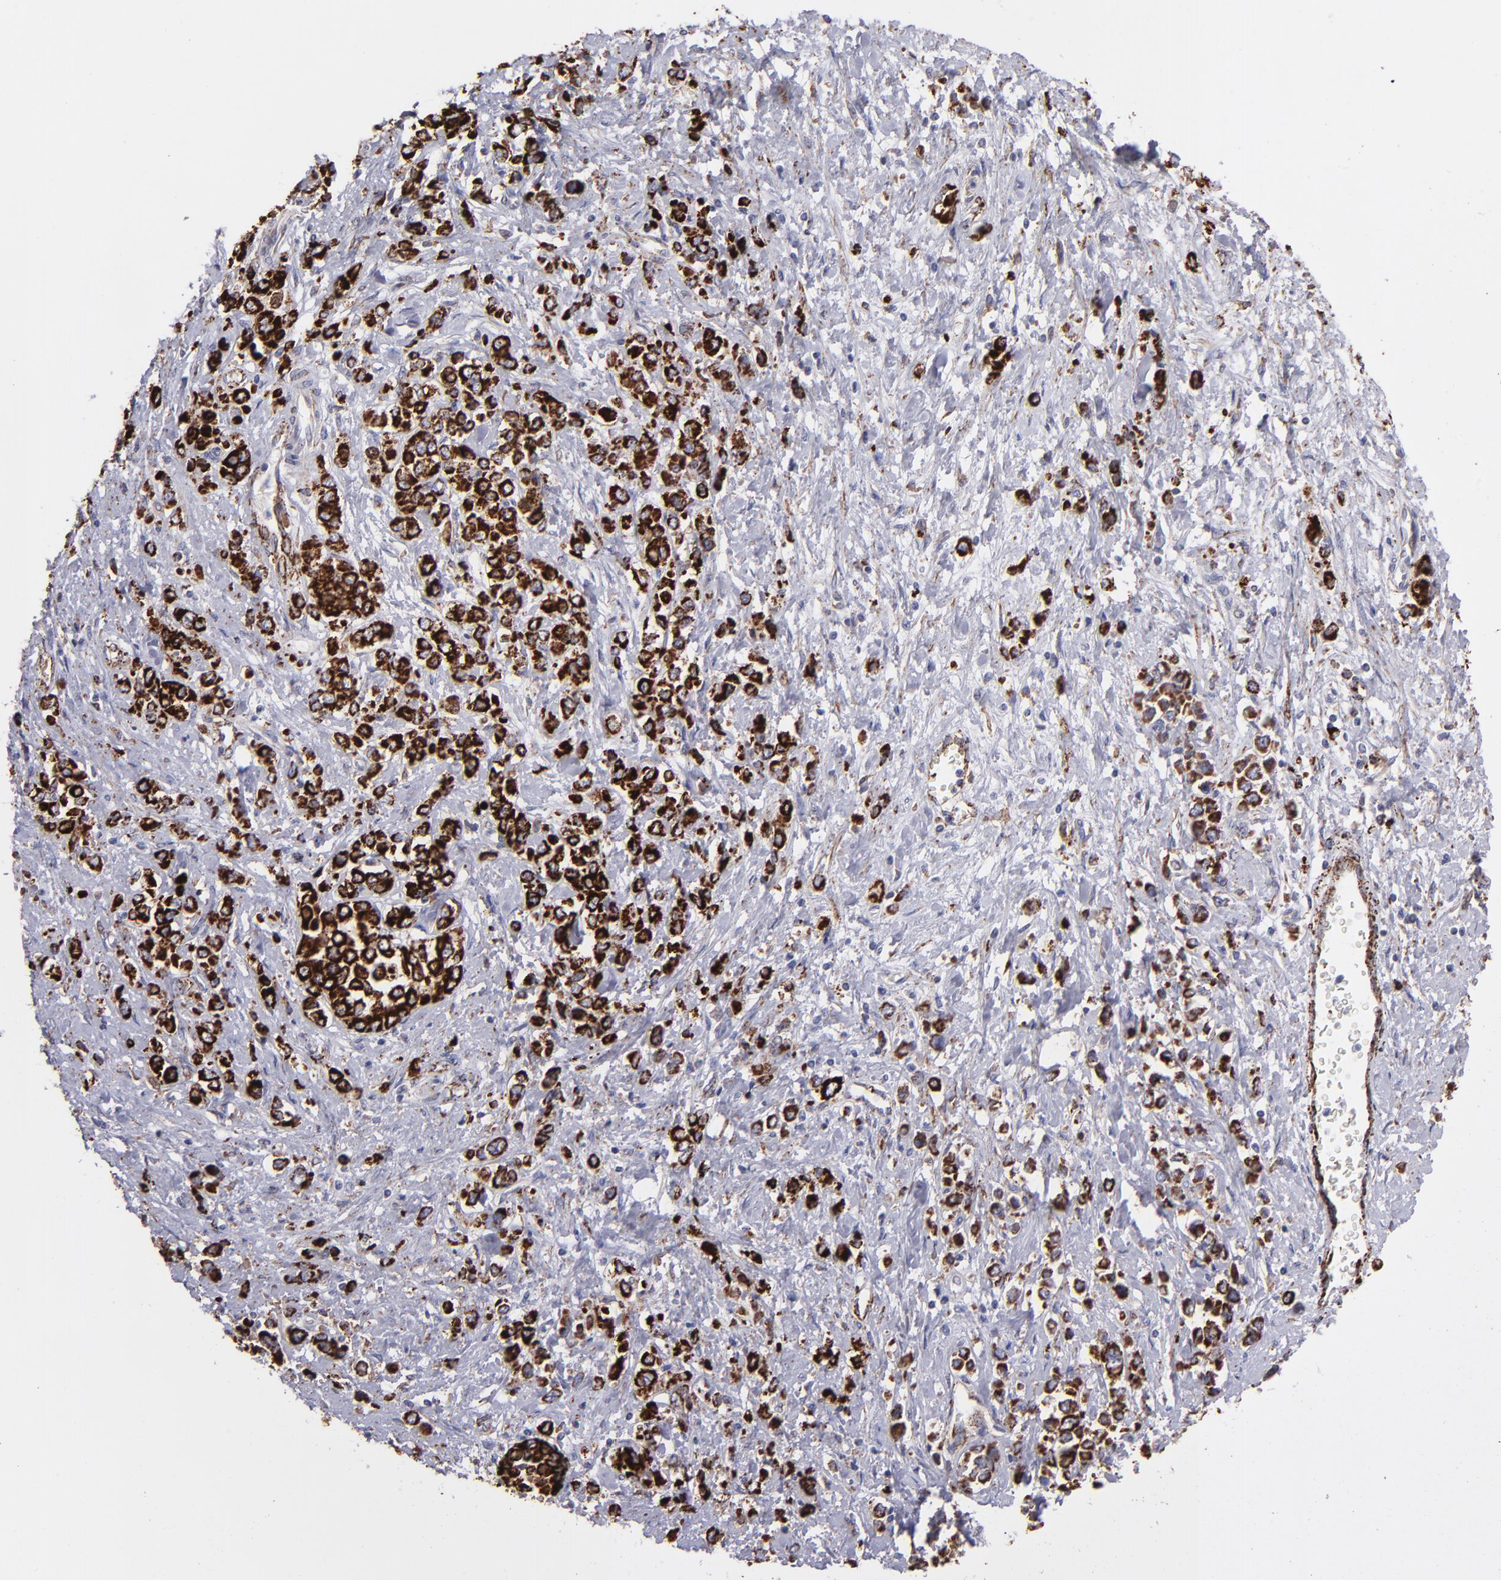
{"staining": {"intensity": "strong", "quantity": ">75%", "location": "cytoplasmic/membranous"}, "tissue": "stomach cancer", "cell_type": "Tumor cells", "image_type": "cancer", "snomed": [{"axis": "morphology", "description": "Adenocarcinoma, NOS"}, {"axis": "topography", "description": "Stomach, upper"}], "caption": "Stomach cancer (adenocarcinoma) tissue demonstrates strong cytoplasmic/membranous positivity in approximately >75% of tumor cells, visualized by immunohistochemistry.", "gene": "MAOB", "patient": {"sex": "male", "age": 76}}